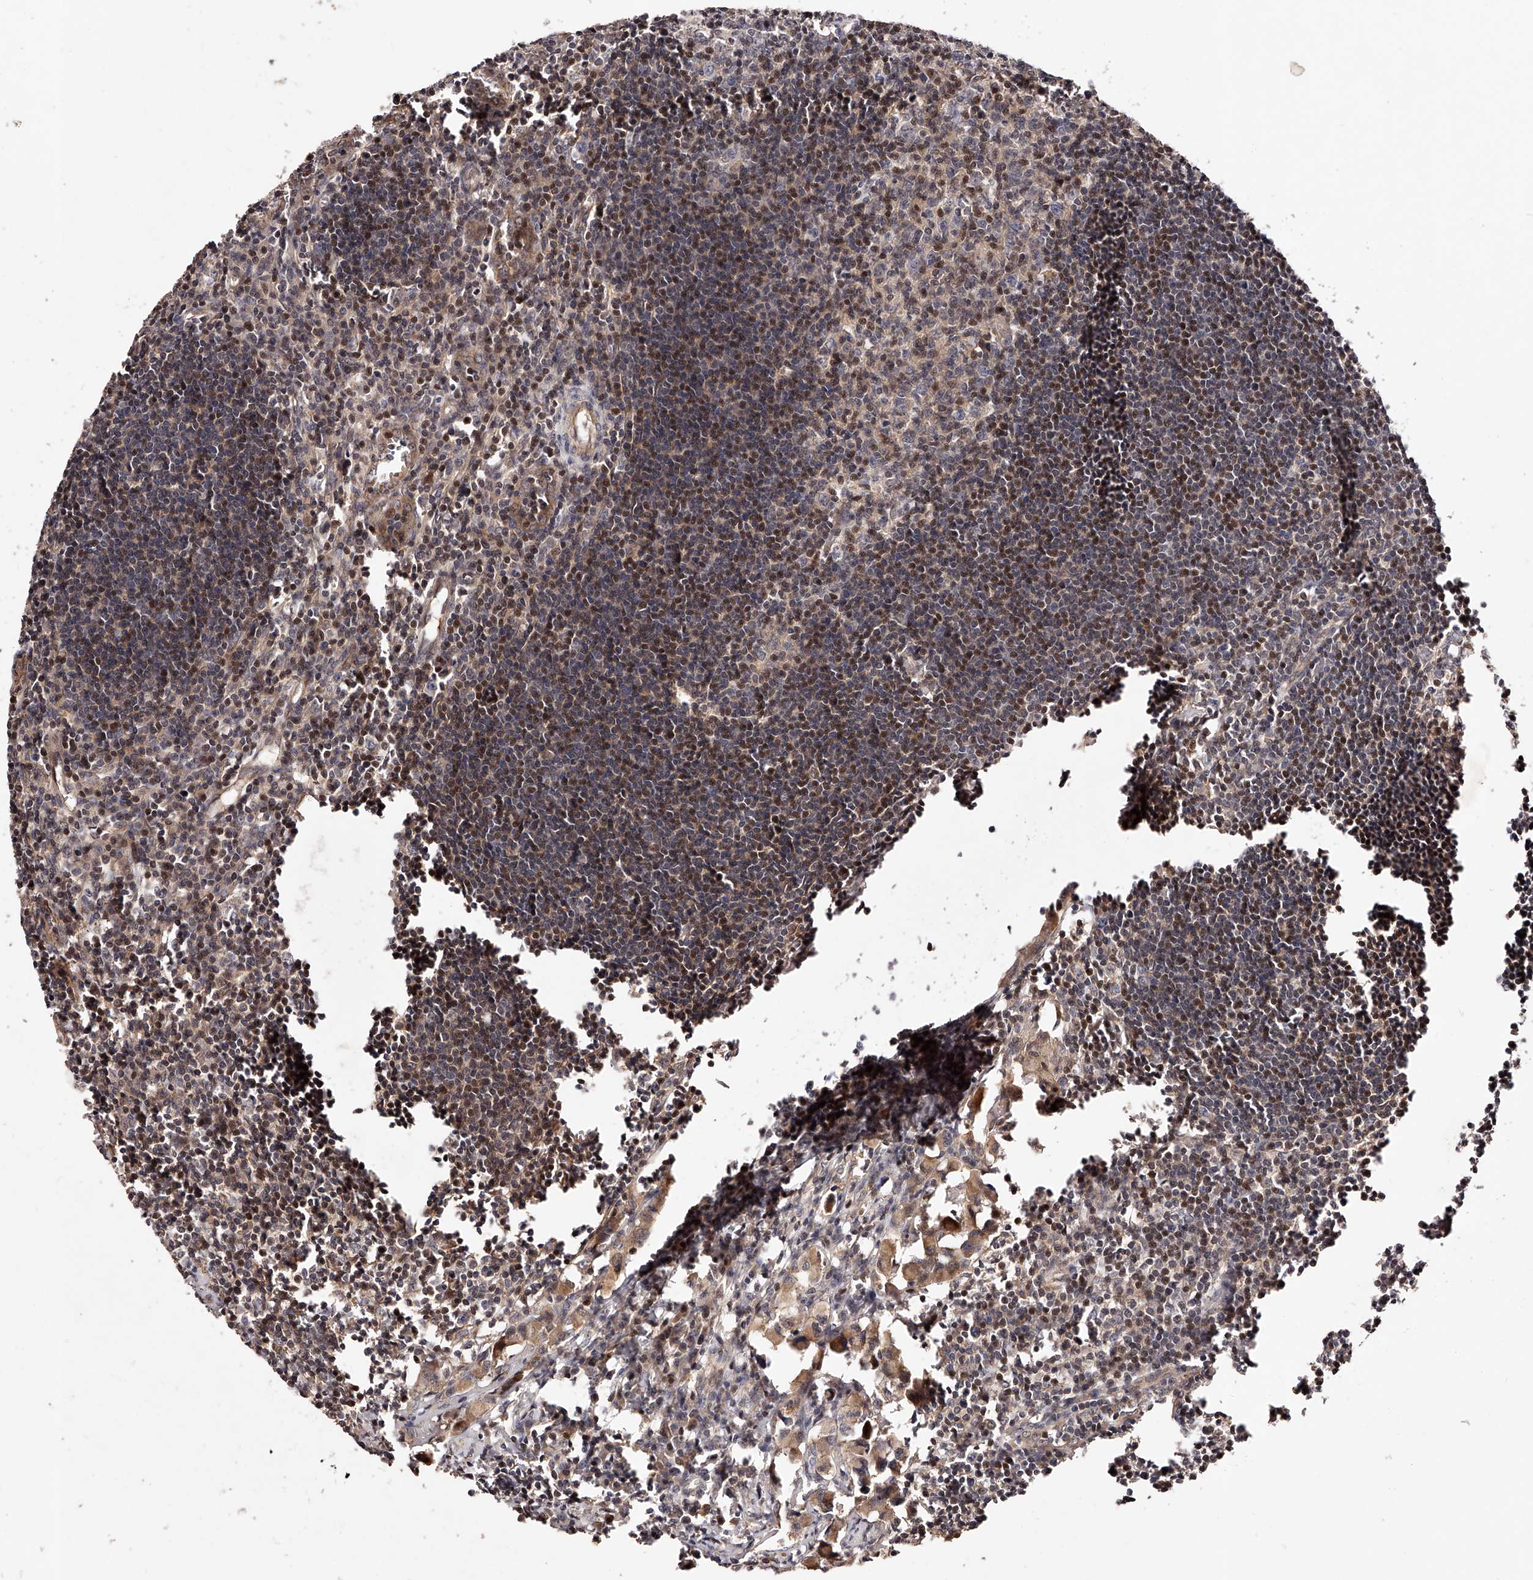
{"staining": {"intensity": "moderate", "quantity": "25%-75%", "location": "nuclear"}, "tissue": "lymph node", "cell_type": "Germinal center cells", "image_type": "normal", "snomed": [{"axis": "morphology", "description": "Normal tissue, NOS"}, {"axis": "morphology", "description": "Malignant melanoma, Metastatic site"}, {"axis": "topography", "description": "Lymph node"}], "caption": "This is an image of immunohistochemistry staining of unremarkable lymph node, which shows moderate positivity in the nuclear of germinal center cells.", "gene": "CUL7", "patient": {"sex": "male", "age": 41}}